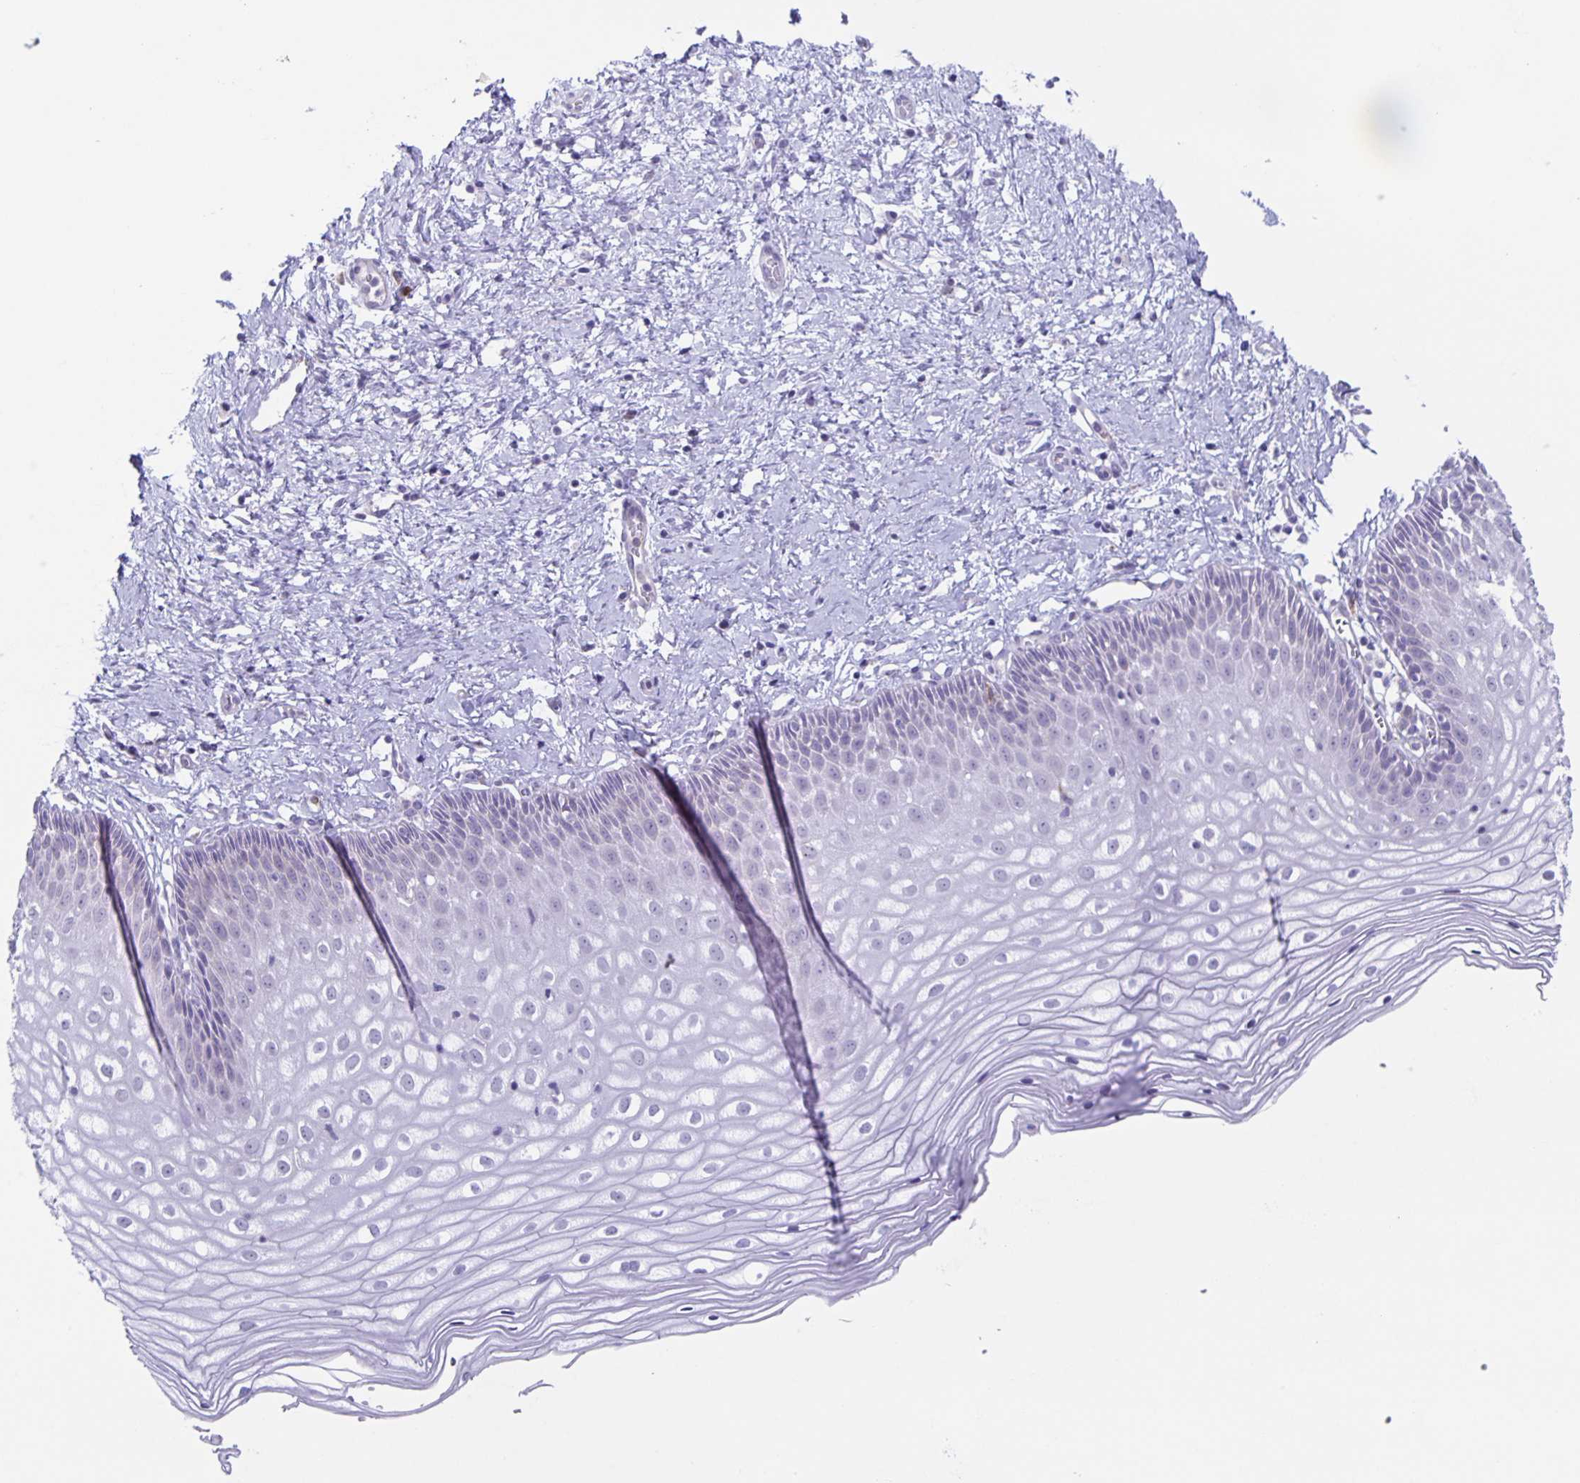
{"staining": {"intensity": "negative", "quantity": "none", "location": "none"}, "tissue": "cervix", "cell_type": "Glandular cells", "image_type": "normal", "snomed": [{"axis": "morphology", "description": "Normal tissue, NOS"}, {"axis": "topography", "description": "Cervix"}], "caption": "A high-resolution image shows immunohistochemistry (IHC) staining of normal cervix, which shows no significant expression in glandular cells.", "gene": "LIPA", "patient": {"sex": "female", "age": 36}}